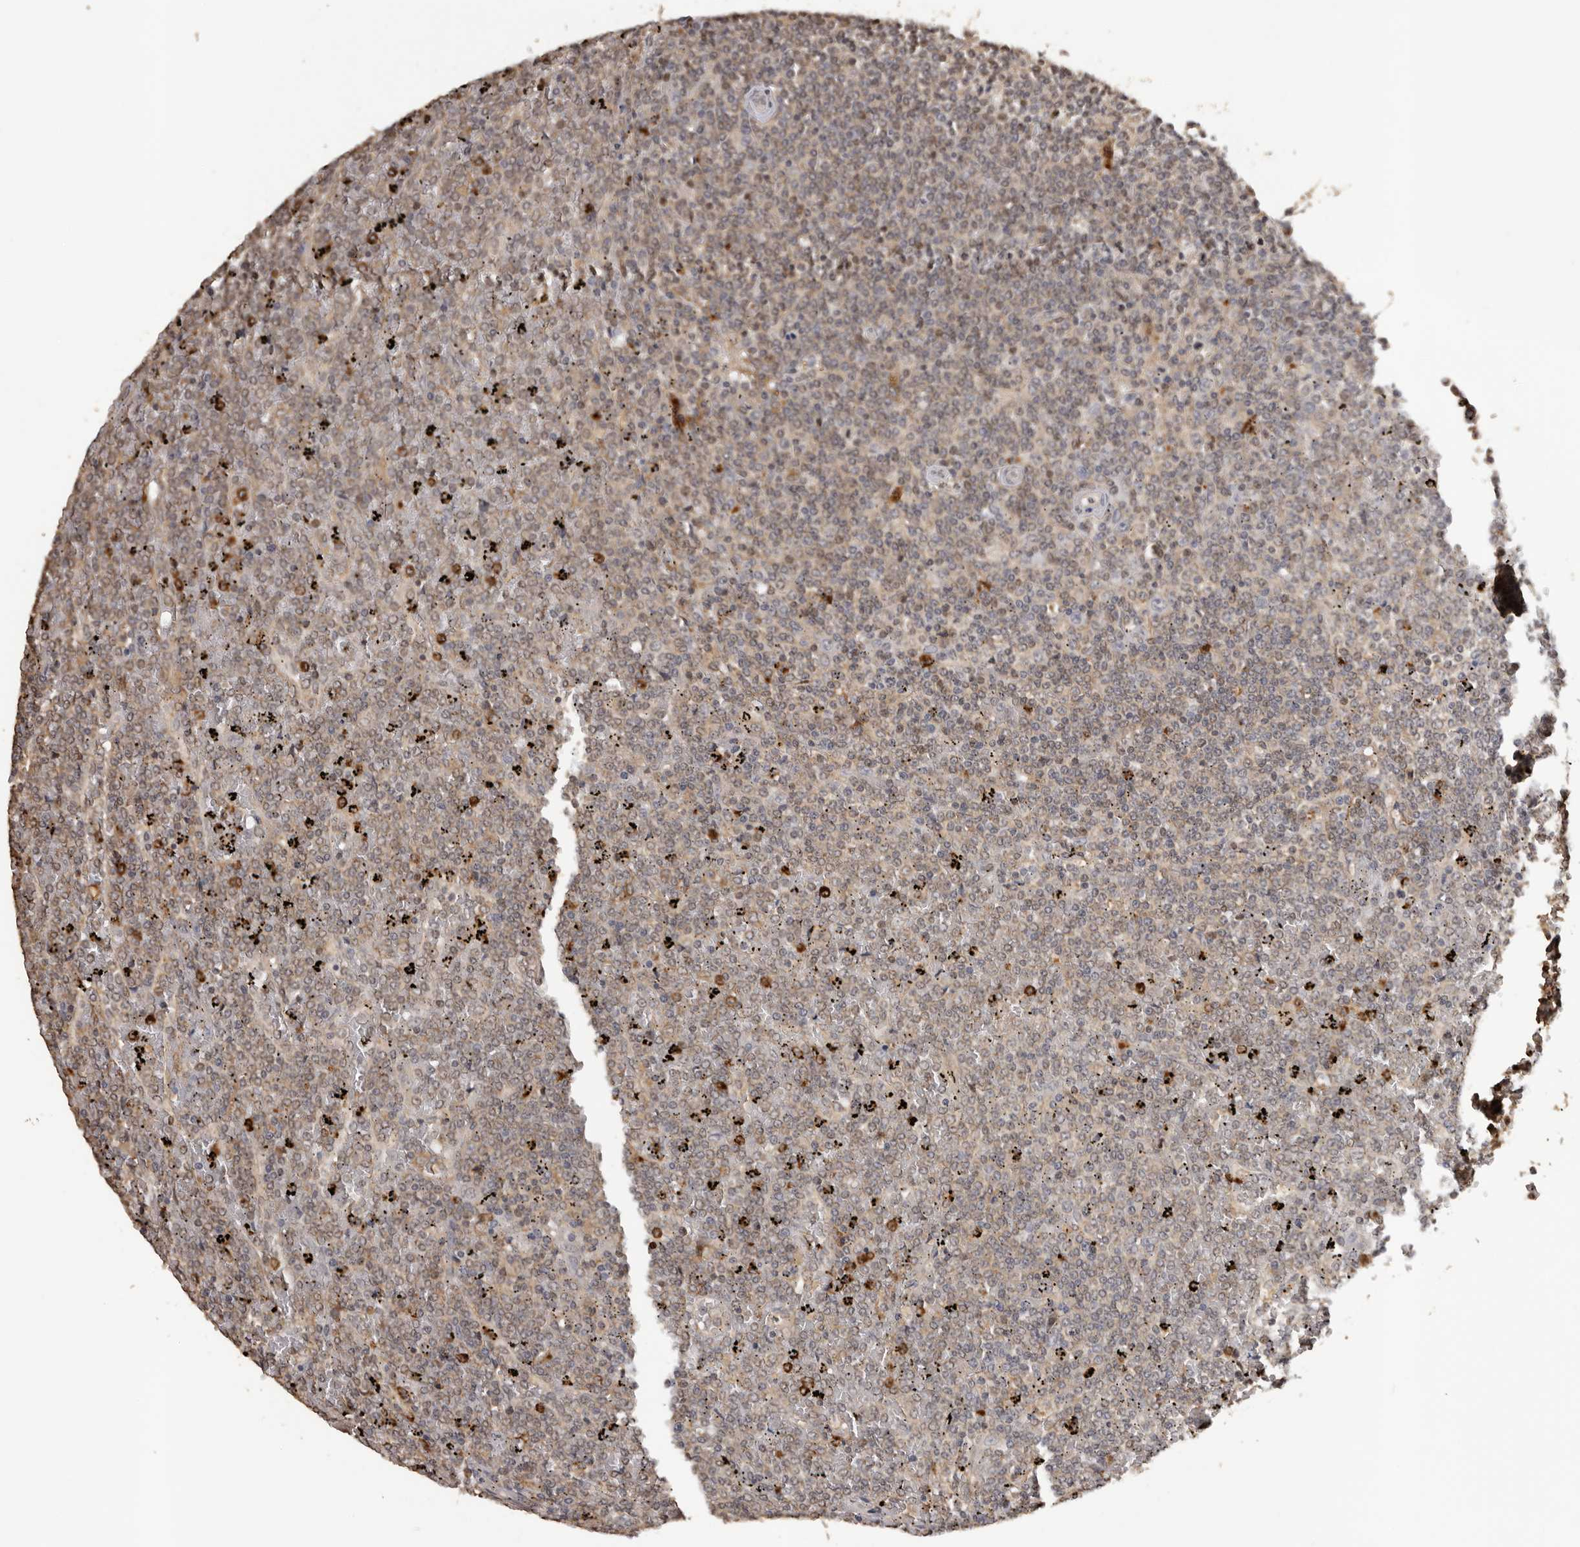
{"staining": {"intensity": "weak", "quantity": ">75%", "location": "cytoplasmic/membranous,nuclear"}, "tissue": "lymphoma", "cell_type": "Tumor cells", "image_type": "cancer", "snomed": [{"axis": "morphology", "description": "Malignant lymphoma, non-Hodgkin's type, Low grade"}, {"axis": "topography", "description": "Spleen"}], "caption": "Immunohistochemistry (DAB) staining of human lymphoma demonstrates weak cytoplasmic/membranous and nuclear protein expression in about >75% of tumor cells. Nuclei are stained in blue.", "gene": "KIF2B", "patient": {"sex": "female", "age": 19}}